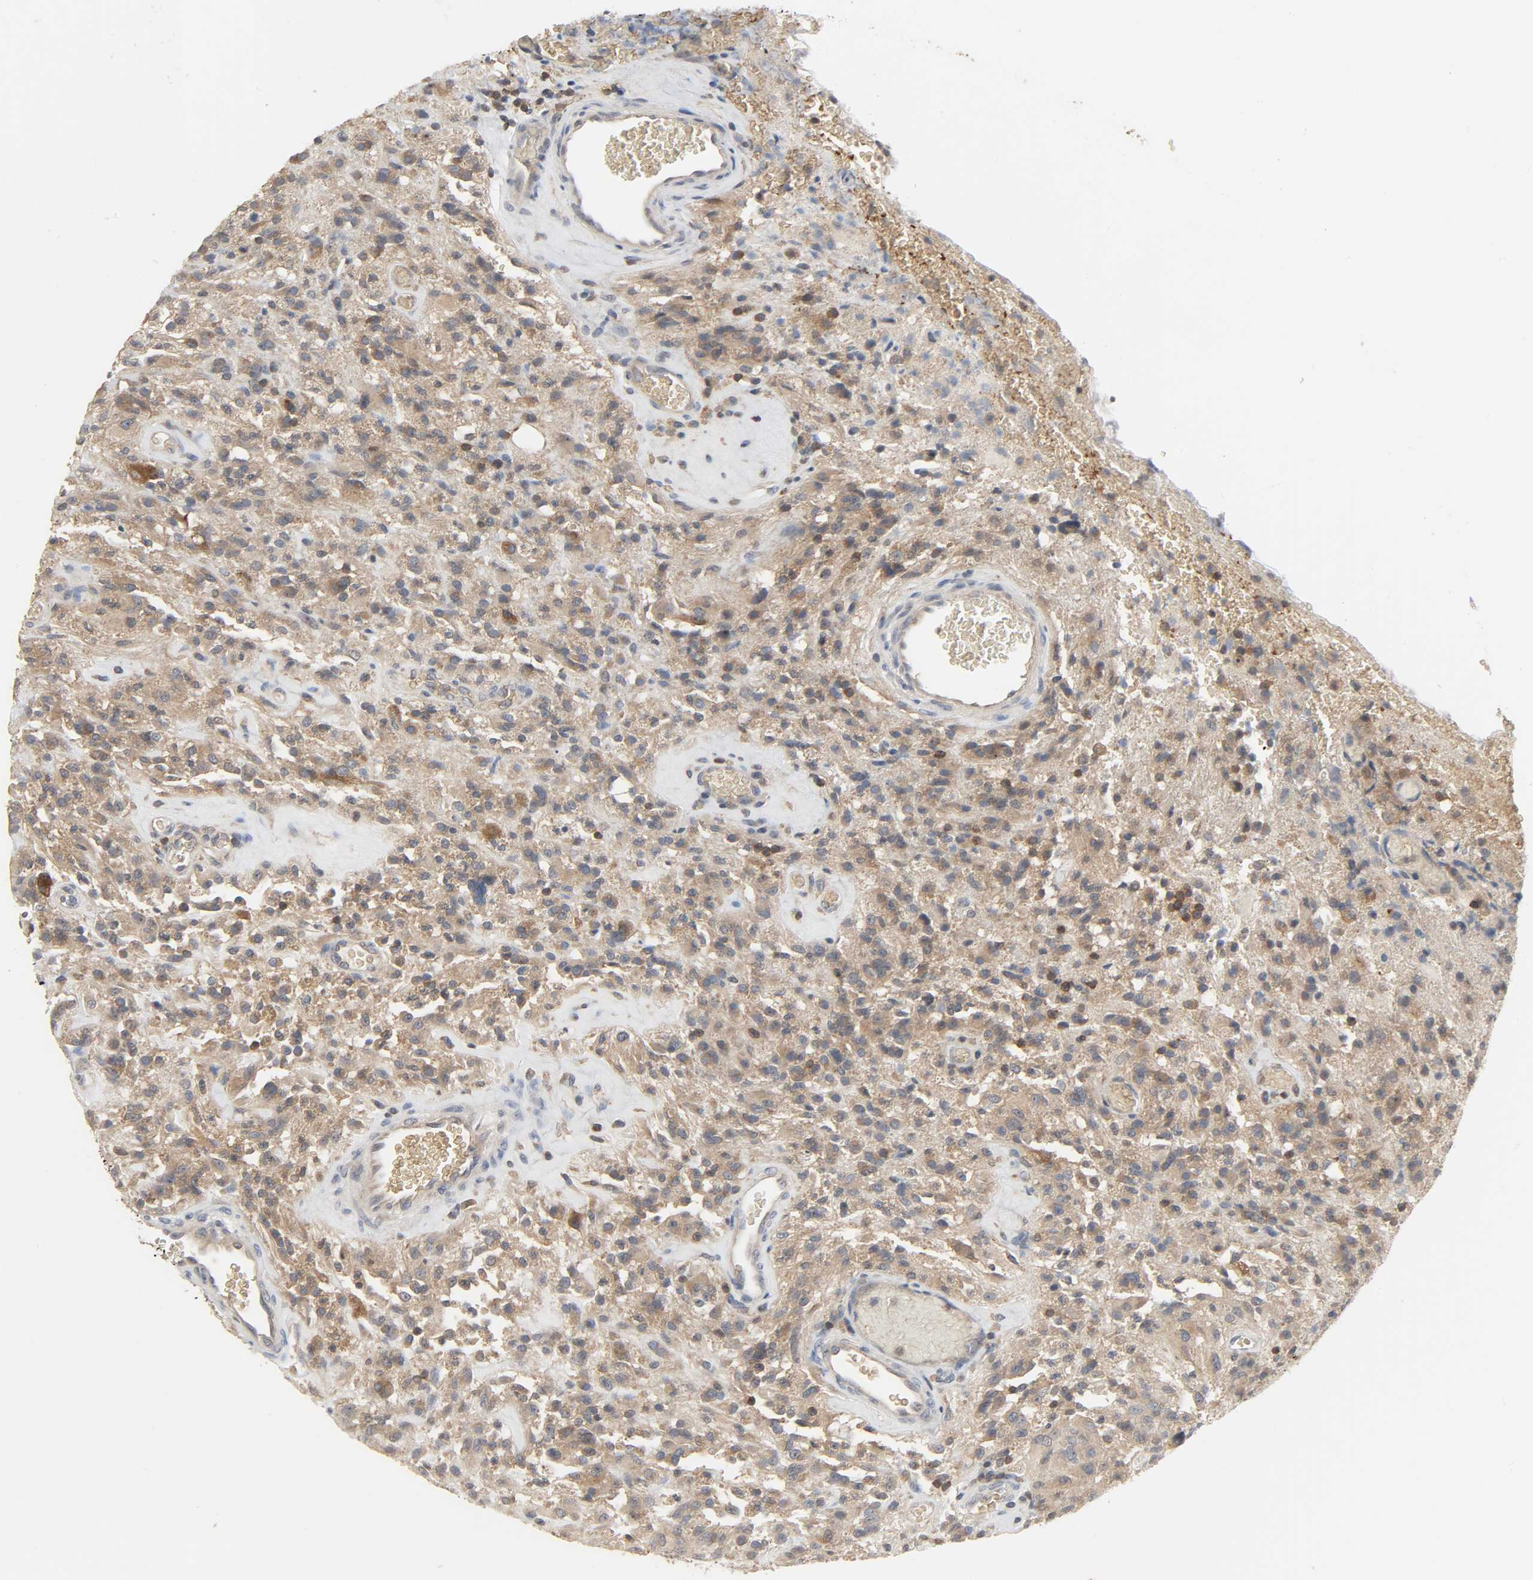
{"staining": {"intensity": "moderate", "quantity": ">75%", "location": "cytoplasmic/membranous"}, "tissue": "glioma", "cell_type": "Tumor cells", "image_type": "cancer", "snomed": [{"axis": "morphology", "description": "Normal tissue, NOS"}, {"axis": "morphology", "description": "Glioma, malignant, High grade"}, {"axis": "topography", "description": "Cerebral cortex"}], "caption": "IHC (DAB) staining of human glioma shows moderate cytoplasmic/membranous protein staining in approximately >75% of tumor cells.", "gene": "PLEKHA2", "patient": {"sex": "male", "age": 56}}